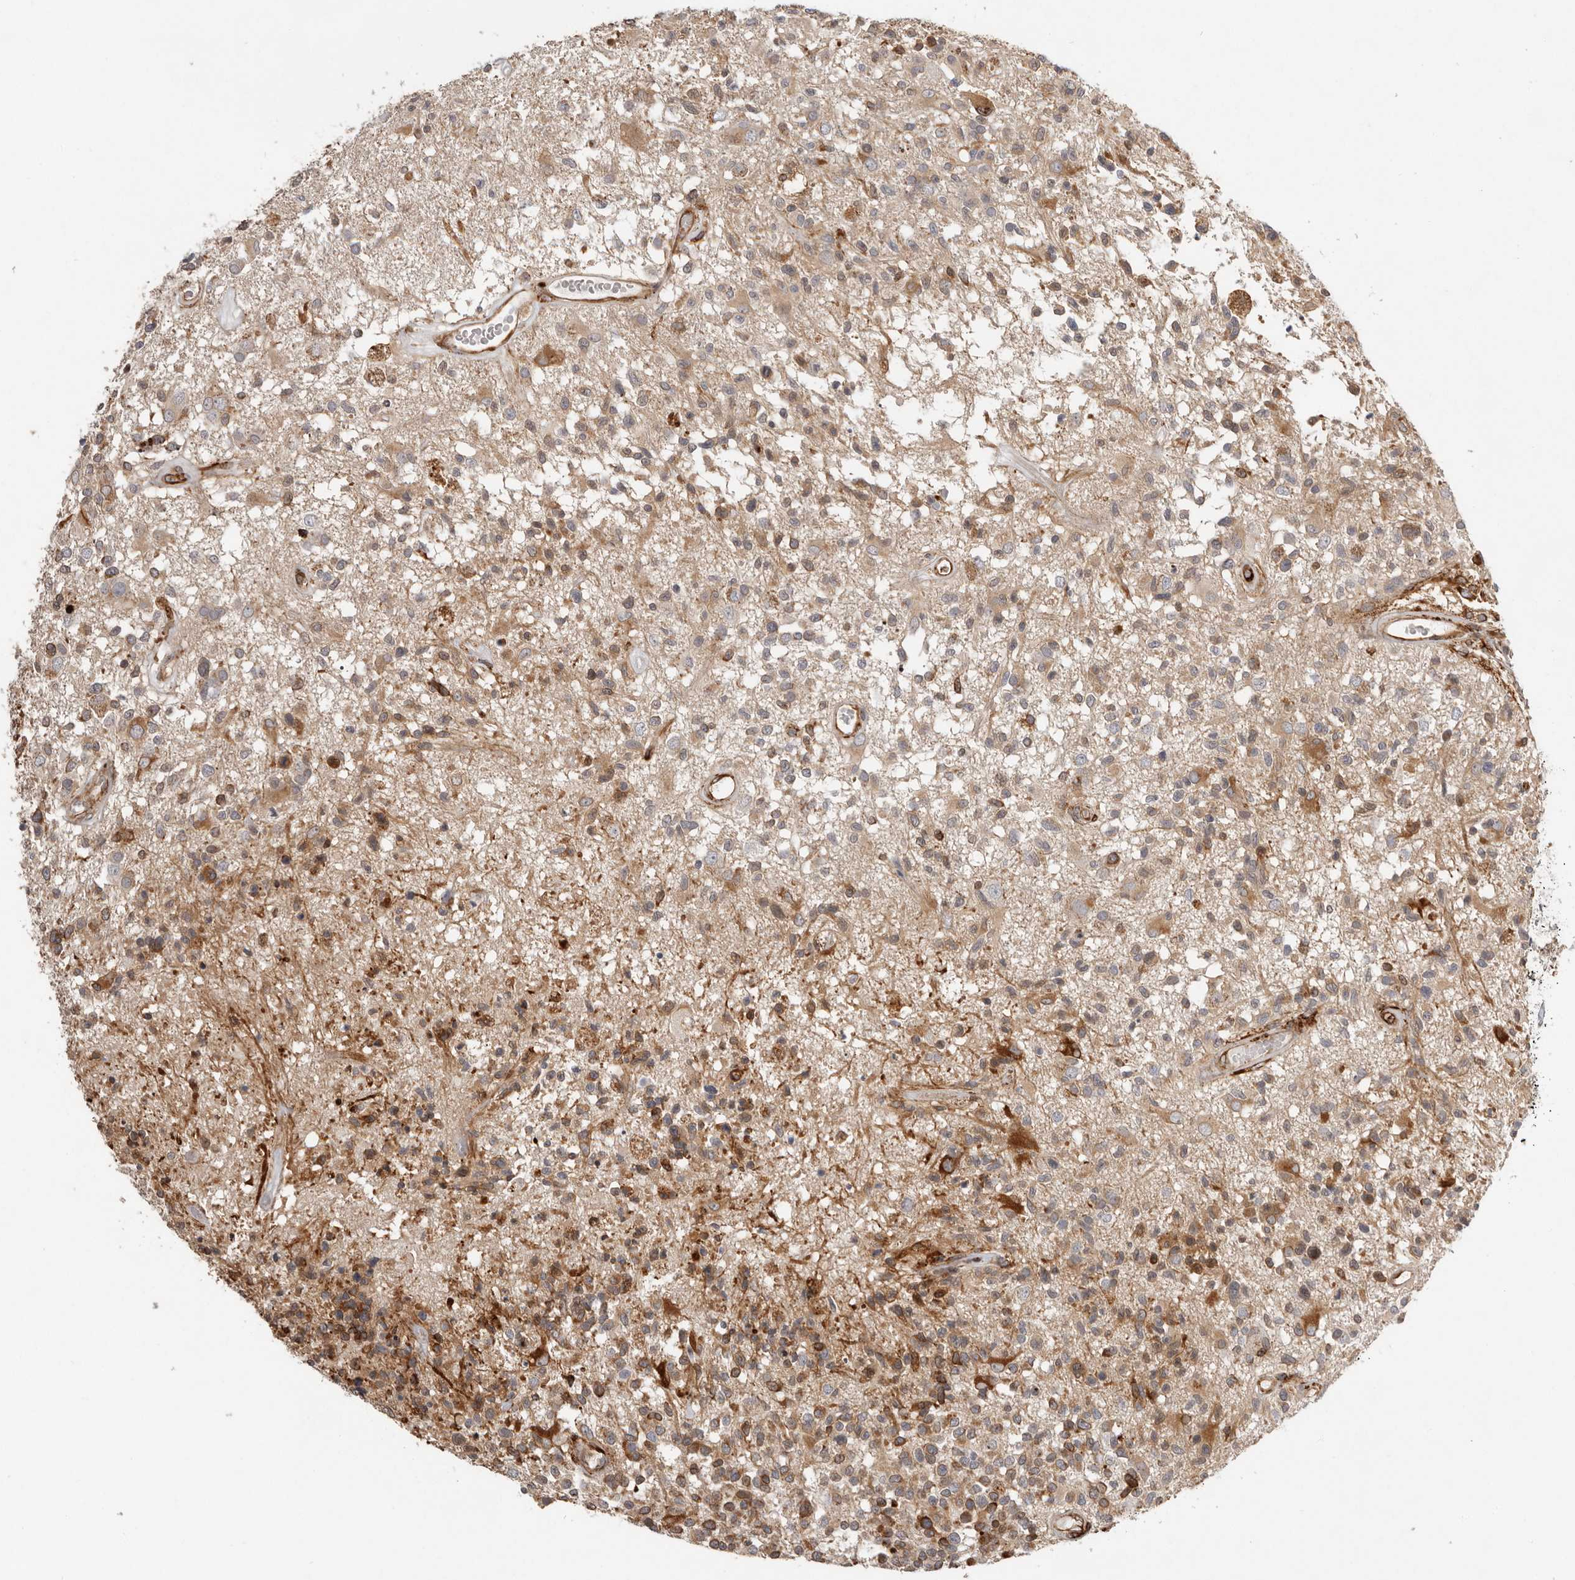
{"staining": {"intensity": "moderate", "quantity": ">75%", "location": "cytoplasmic/membranous"}, "tissue": "glioma", "cell_type": "Tumor cells", "image_type": "cancer", "snomed": [{"axis": "morphology", "description": "Glioma, malignant, High grade"}, {"axis": "morphology", "description": "Glioblastoma, NOS"}, {"axis": "topography", "description": "Brain"}], "caption": "The histopathology image reveals staining of malignant glioma (high-grade), revealing moderate cytoplasmic/membranous protein expression (brown color) within tumor cells. (DAB (3,3'-diaminobenzidine) IHC, brown staining for protein, blue staining for nuclei).", "gene": "WDTC1", "patient": {"sex": "male", "age": 60}}